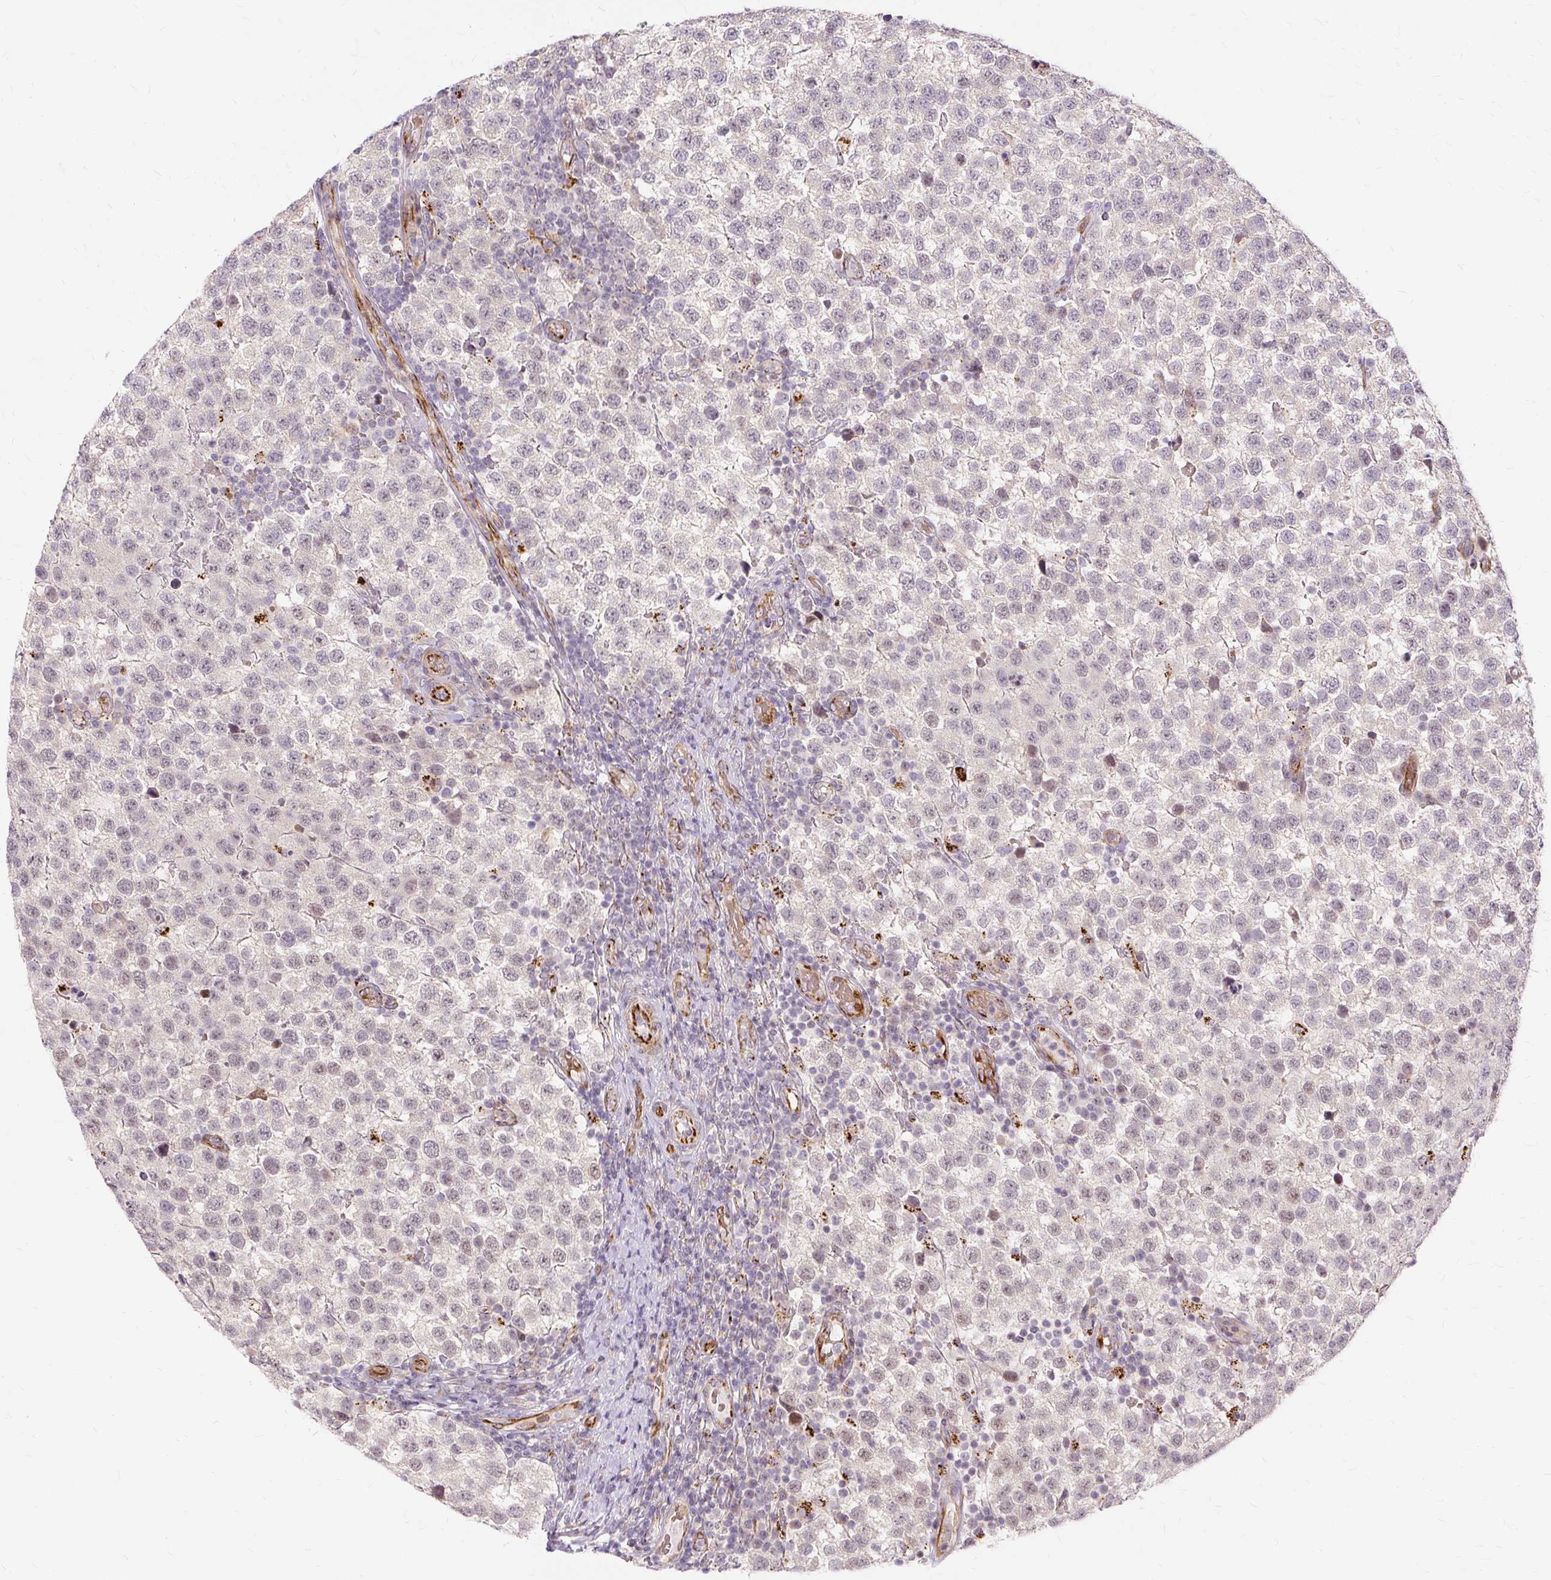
{"staining": {"intensity": "weak", "quantity": "<25%", "location": "nuclear"}, "tissue": "testis cancer", "cell_type": "Tumor cells", "image_type": "cancer", "snomed": [{"axis": "morphology", "description": "Seminoma, NOS"}, {"axis": "topography", "description": "Testis"}], "caption": "DAB (3,3'-diaminobenzidine) immunohistochemical staining of human testis cancer (seminoma) displays no significant staining in tumor cells.", "gene": "MMACHC", "patient": {"sex": "male", "age": 34}}